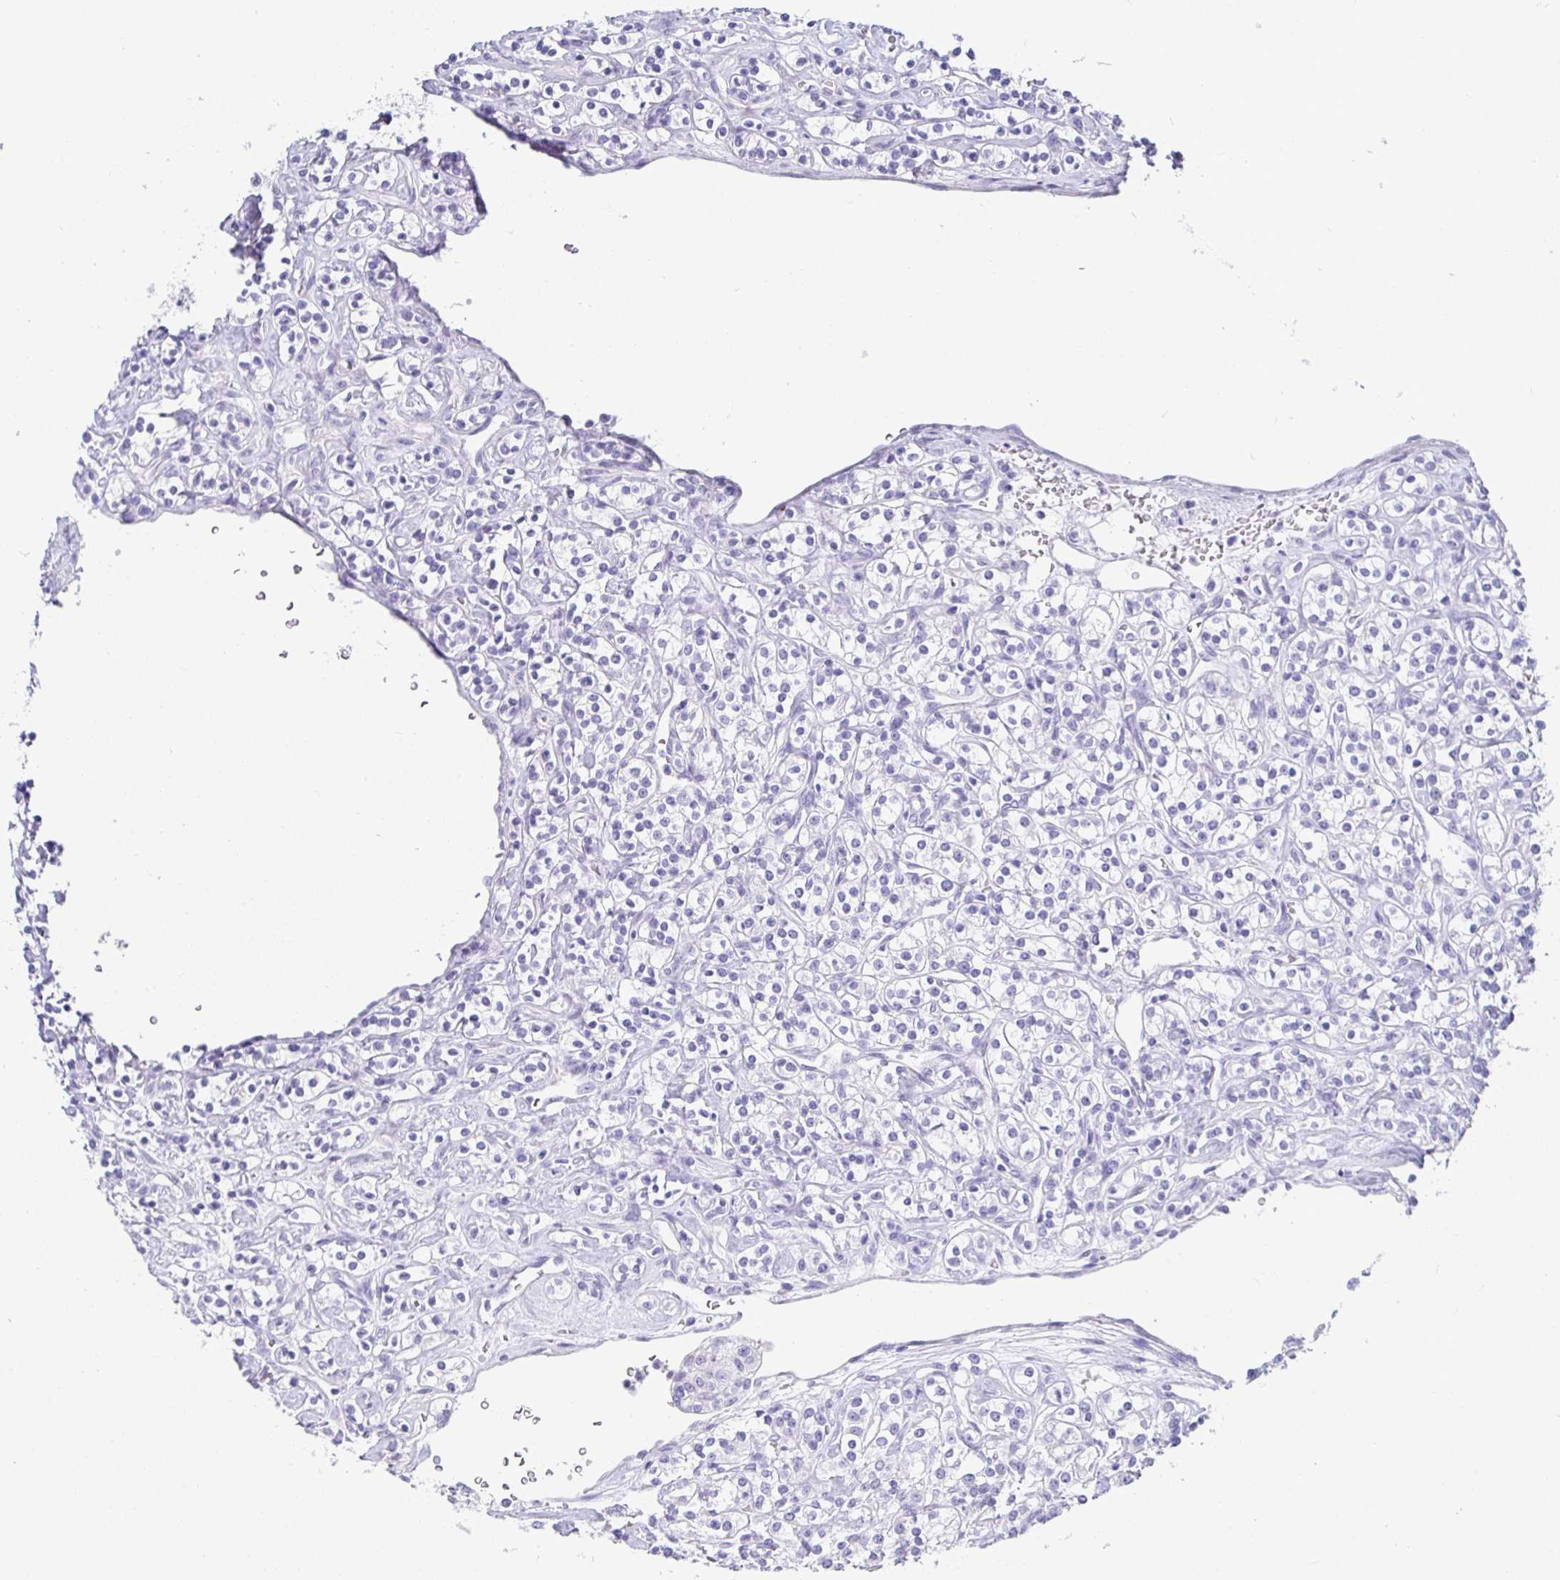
{"staining": {"intensity": "negative", "quantity": "none", "location": "none"}, "tissue": "renal cancer", "cell_type": "Tumor cells", "image_type": "cancer", "snomed": [{"axis": "morphology", "description": "Adenocarcinoma, NOS"}, {"axis": "topography", "description": "Kidney"}], "caption": "Adenocarcinoma (renal) stained for a protein using IHC exhibits no positivity tumor cells.", "gene": "TMEM241", "patient": {"sex": "male", "age": 77}}